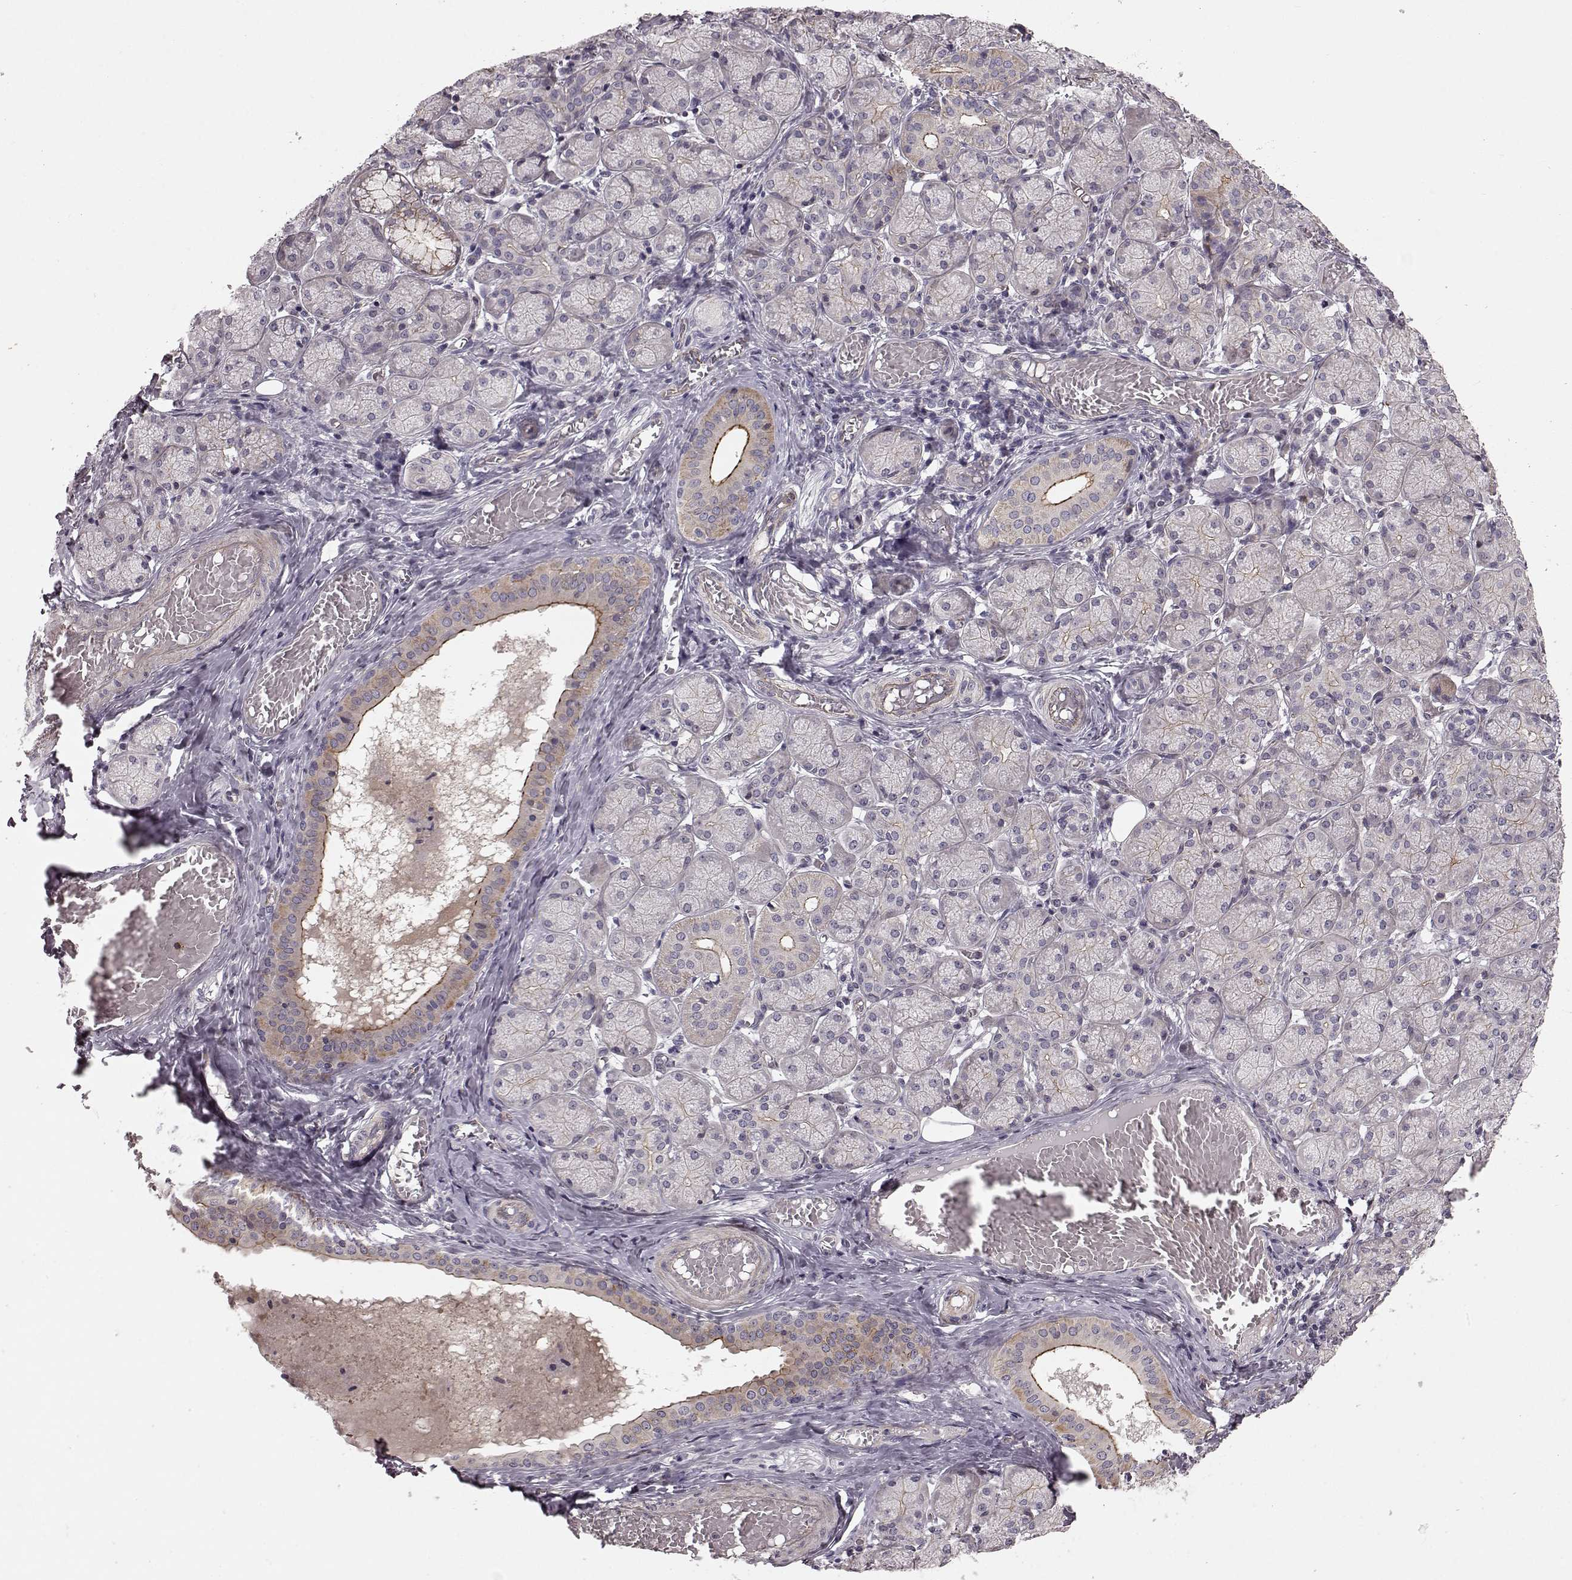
{"staining": {"intensity": "moderate", "quantity": "<25%", "location": "cytoplasmic/membranous"}, "tissue": "salivary gland", "cell_type": "Glandular cells", "image_type": "normal", "snomed": [{"axis": "morphology", "description": "Normal tissue, NOS"}, {"axis": "topography", "description": "Salivary gland"}, {"axis": "topography", "description": "Peripheral nerve tissue"}], "caption": "The photomicrograph displays immunohistochemical staining of unremarkable salivary gland. There is moderate cytoplasmic/membranous staining is appreciated in about <25% of glandular cells. Using DAB (3,3'-diaminobenzidine) (brown) and hematoxylin (blue) stains, captured at high magnification using brightfield microscopy.", "gene": "SLC22A18", "patient": {"sex": "female", "age": 24}}